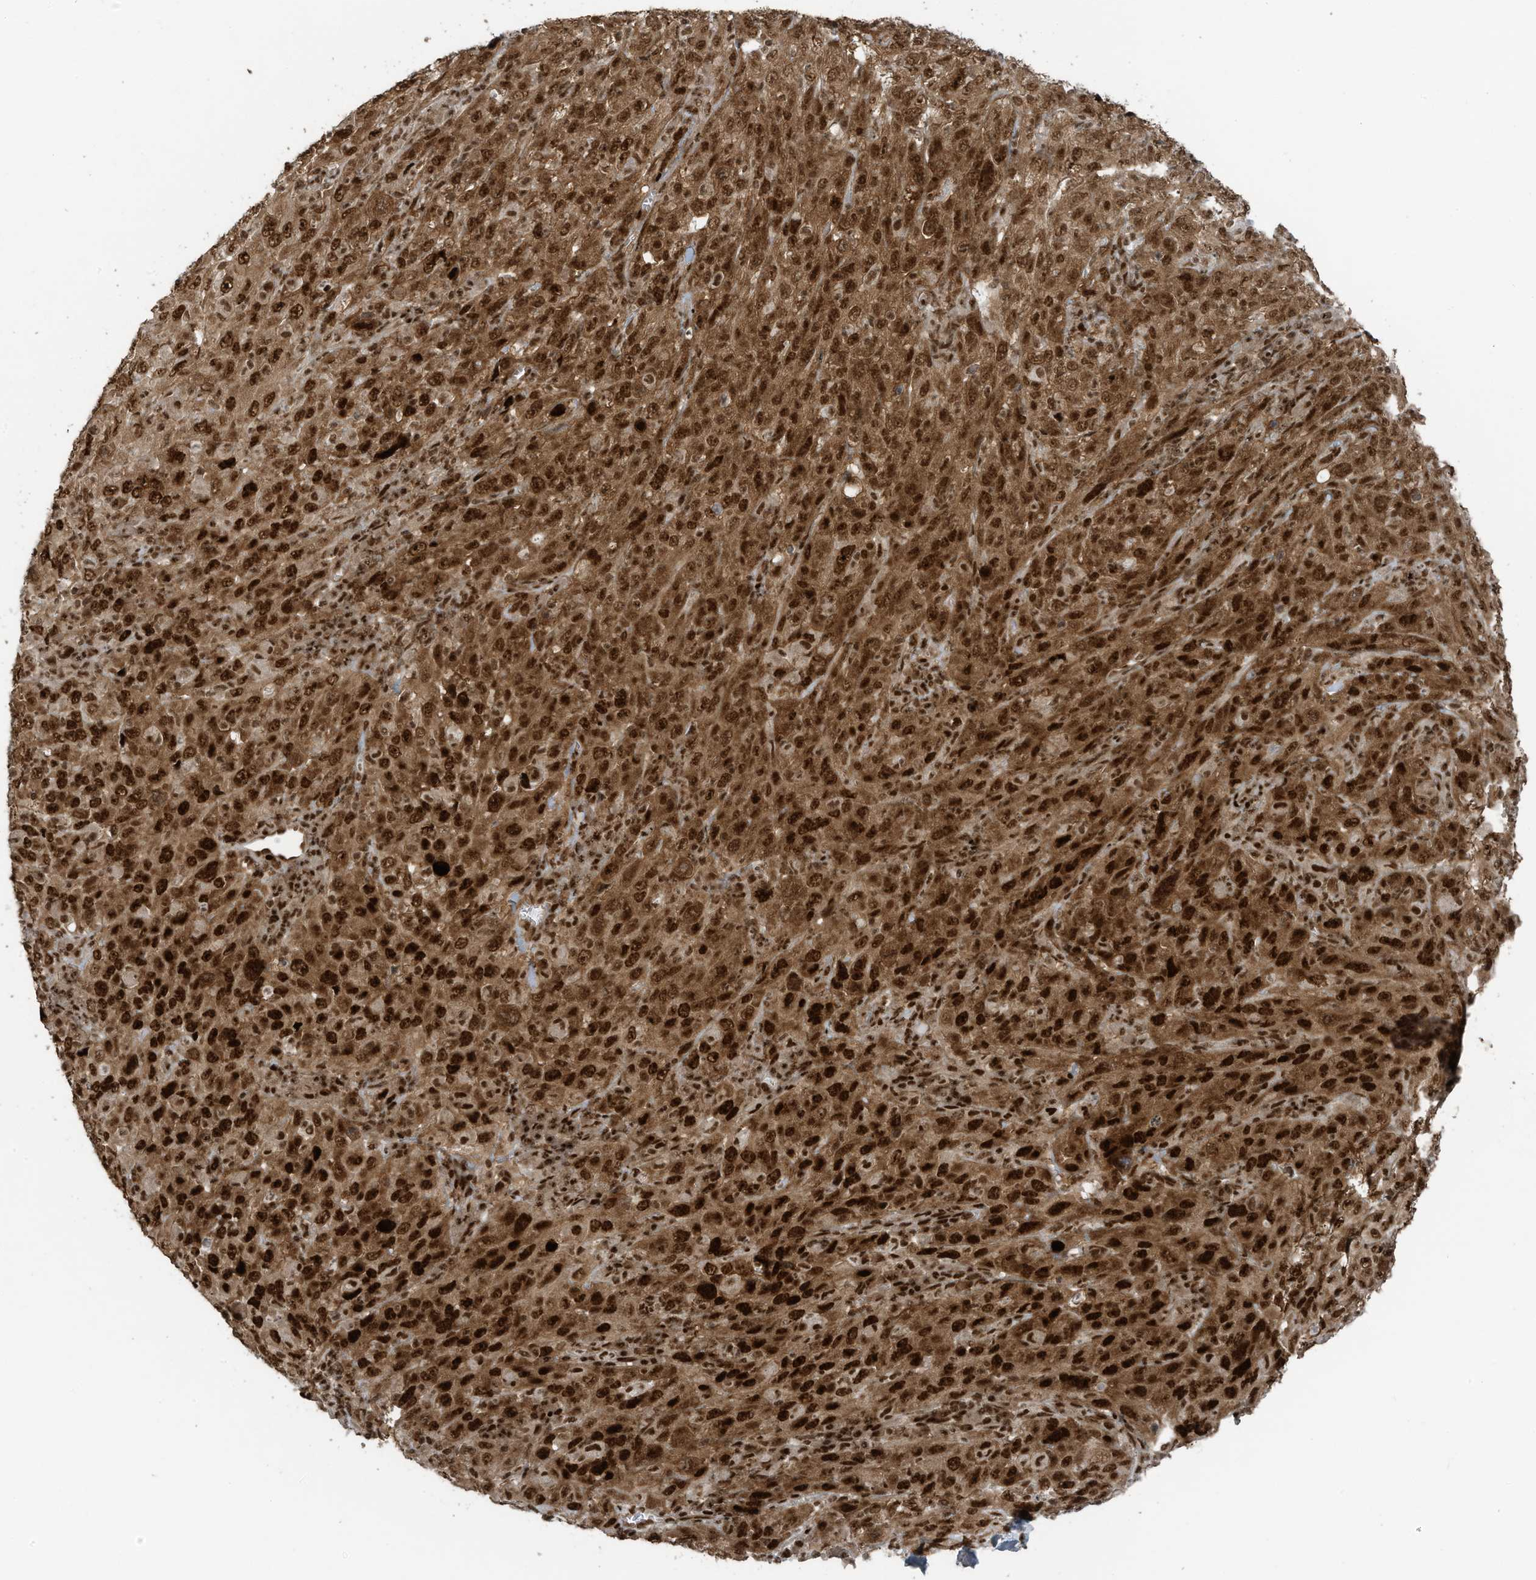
{"staining": {"intensity": "strong", "quantity": ">75%", "location": "cytoplasmic/membranous,nuclear"}, "tissue": "cervical cancer", "cell_type": "Tumor cells", "image_type": "cancer", "snomed": [{"axis": "morphology", "description": "Squamous cell carcinoma, NOS"}, {"axis": "topography", "description": "Cervix"}], "caption": "The micrograph demonstrates a brown stain indicating the presence of a protein in the cytoplasmic/membranous and nuclear of tumor cells in squamous cell carcinoma (cervical).", "gene": "PCNP", "patient": {"sex": "female", "age": 46}}